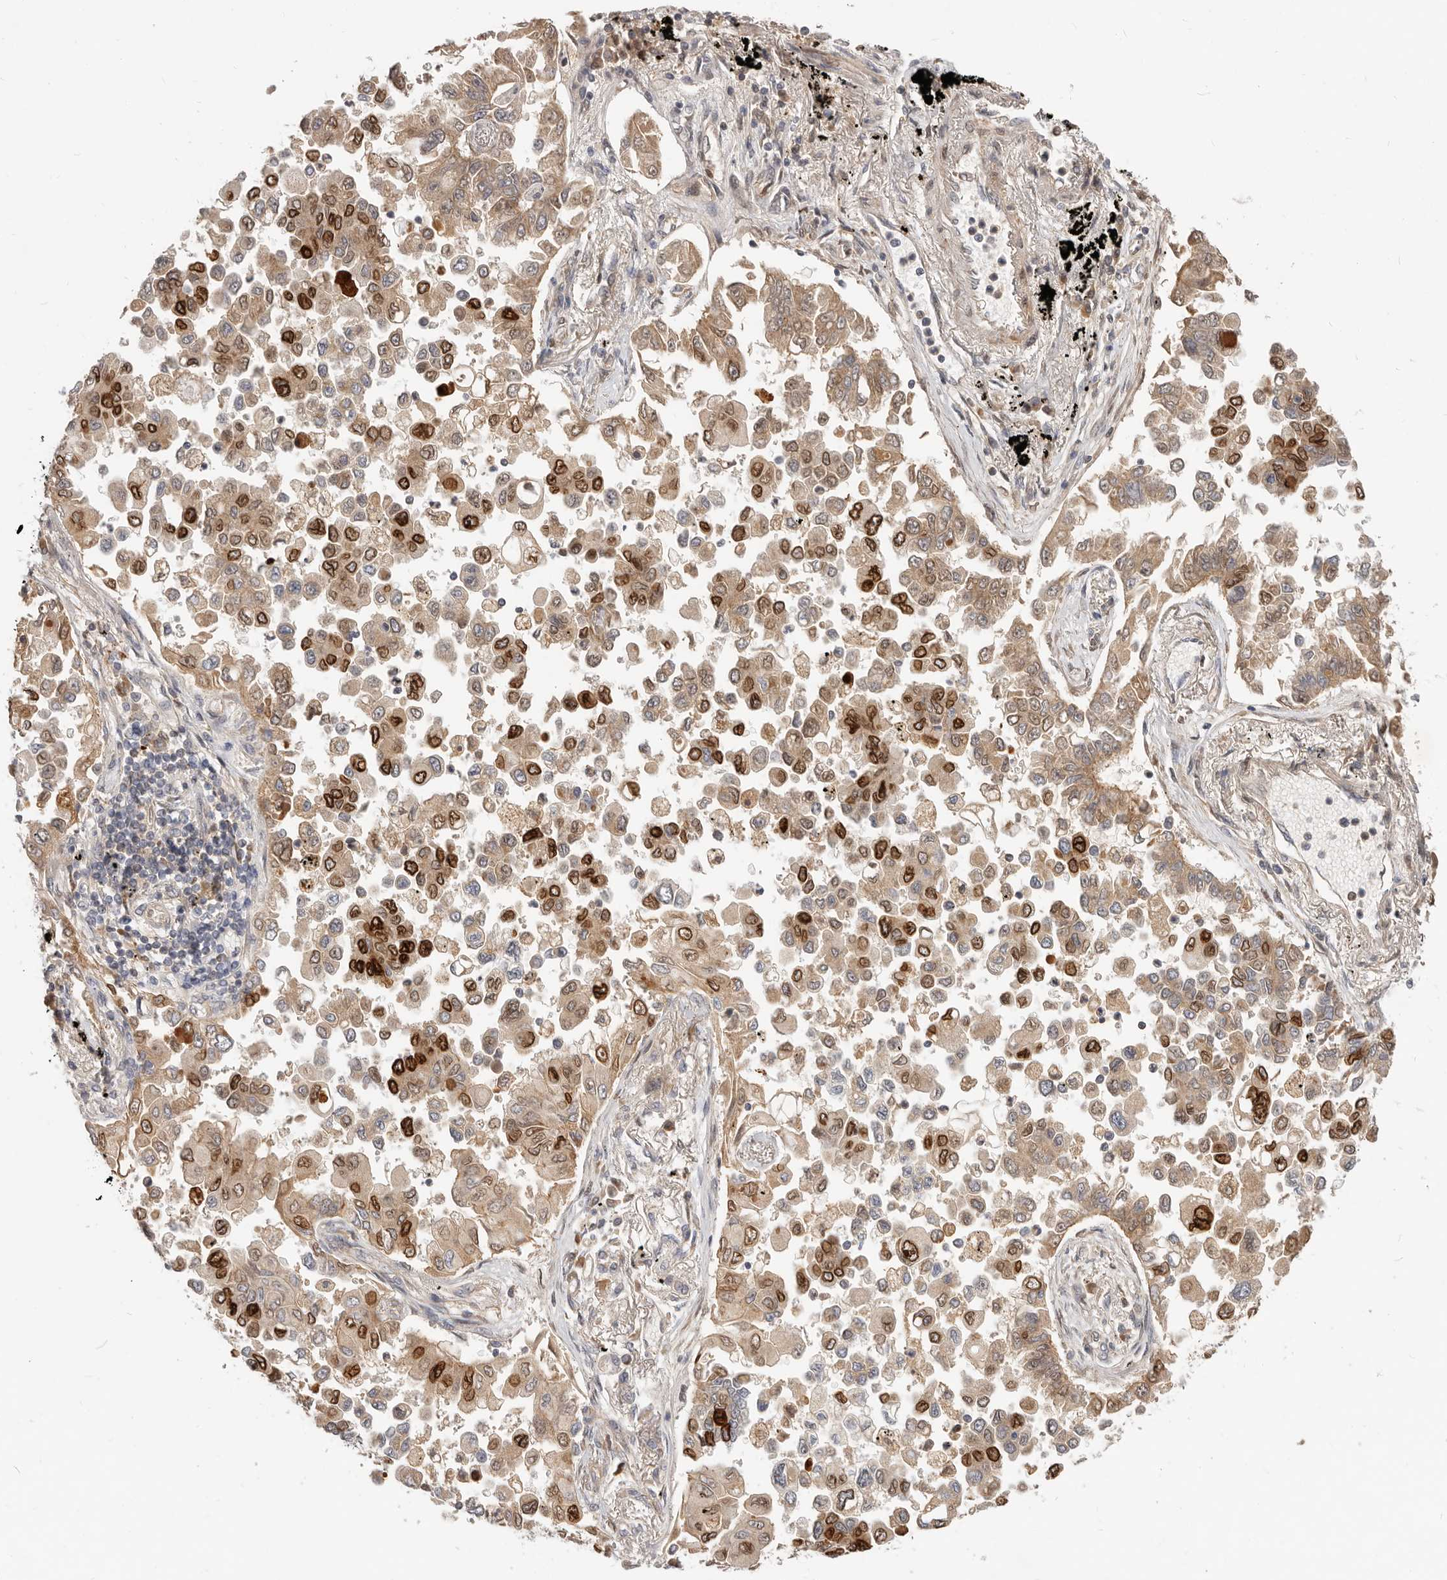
{"staining": {"intensity": "strong", "quantity": "25%-75%", "location": "cytoplasmic/membranous,nuclear"}, "tissue": "lung cancer", "cell_type": "Tumor cells", "image_type": "cancer", "snomed": [{"axis": "morphology", "description": "Adenocarcinoma, NOS"}, {"axis": "topography", "description": "Lung"}], "caption": "Protein expression analysis of lung cancer (adenocarcinoma) reveals strong cytoplasmic/membranous and nuclear expression in about 25%-75% of tumor cells.", "gene": "MICALL2", "patient": {"sex": "female", "age": 67}}